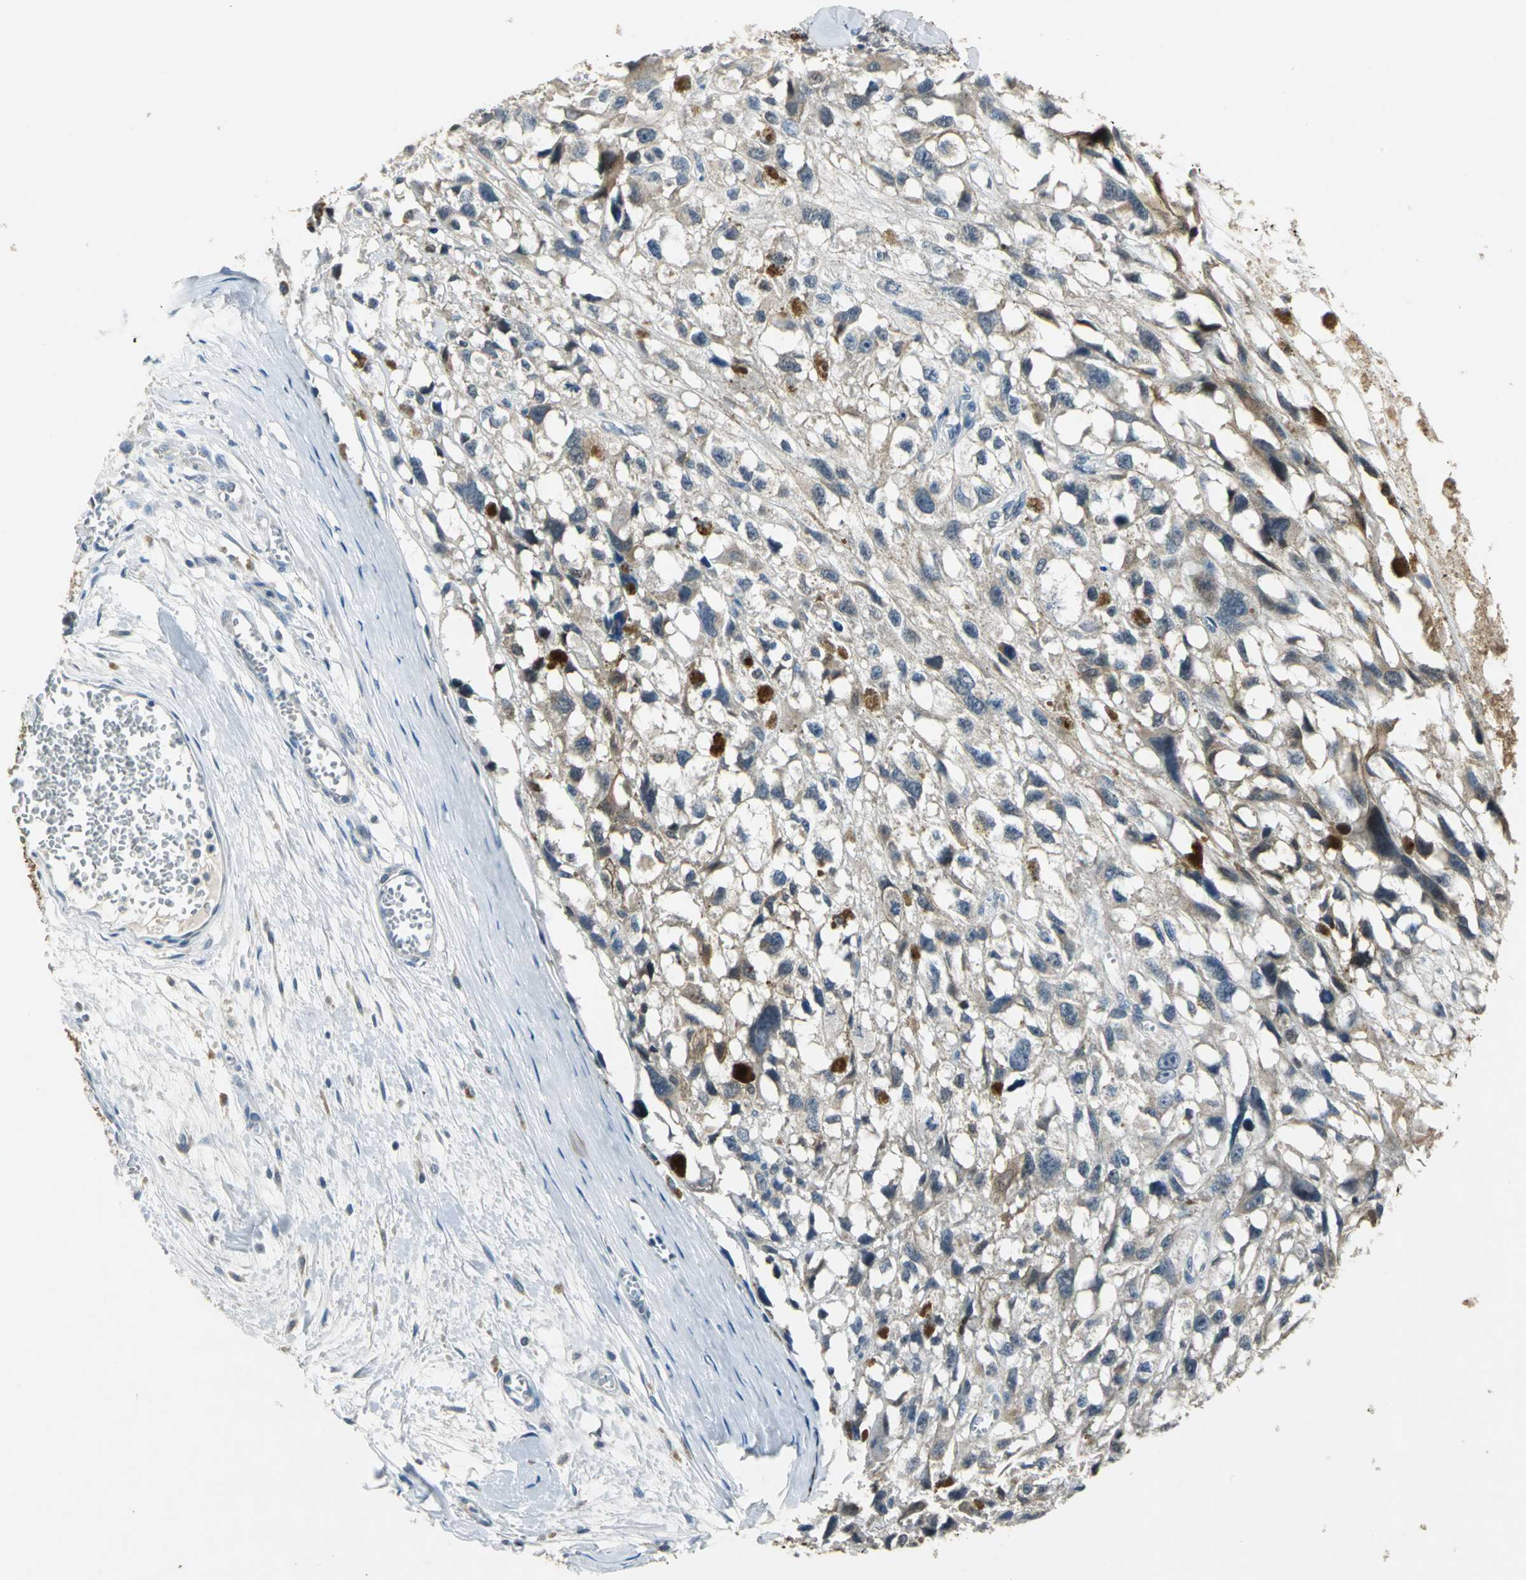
{"staining": {"intensity": "weak", "quantity": "25%-75%", "location": "cytoplasmic/membranous"}, "tissue": "melanoma", "cell_type": "Tumor cells", "image_type": "cancer", "snomed": [{"axis": "morphology", "description": "Malignant melanoma, Metastatic site"}, {"axis": "topography", "description": "Lymph node"}], "caption": "Protein expression analysis of human malignant melanoma (metastatic site) reveals weak cytoplasmic/membranous expression in about 25%-75% of tumor cells.", "gene": "JADE3", "patient": {"sex": "male", "age": 59}}